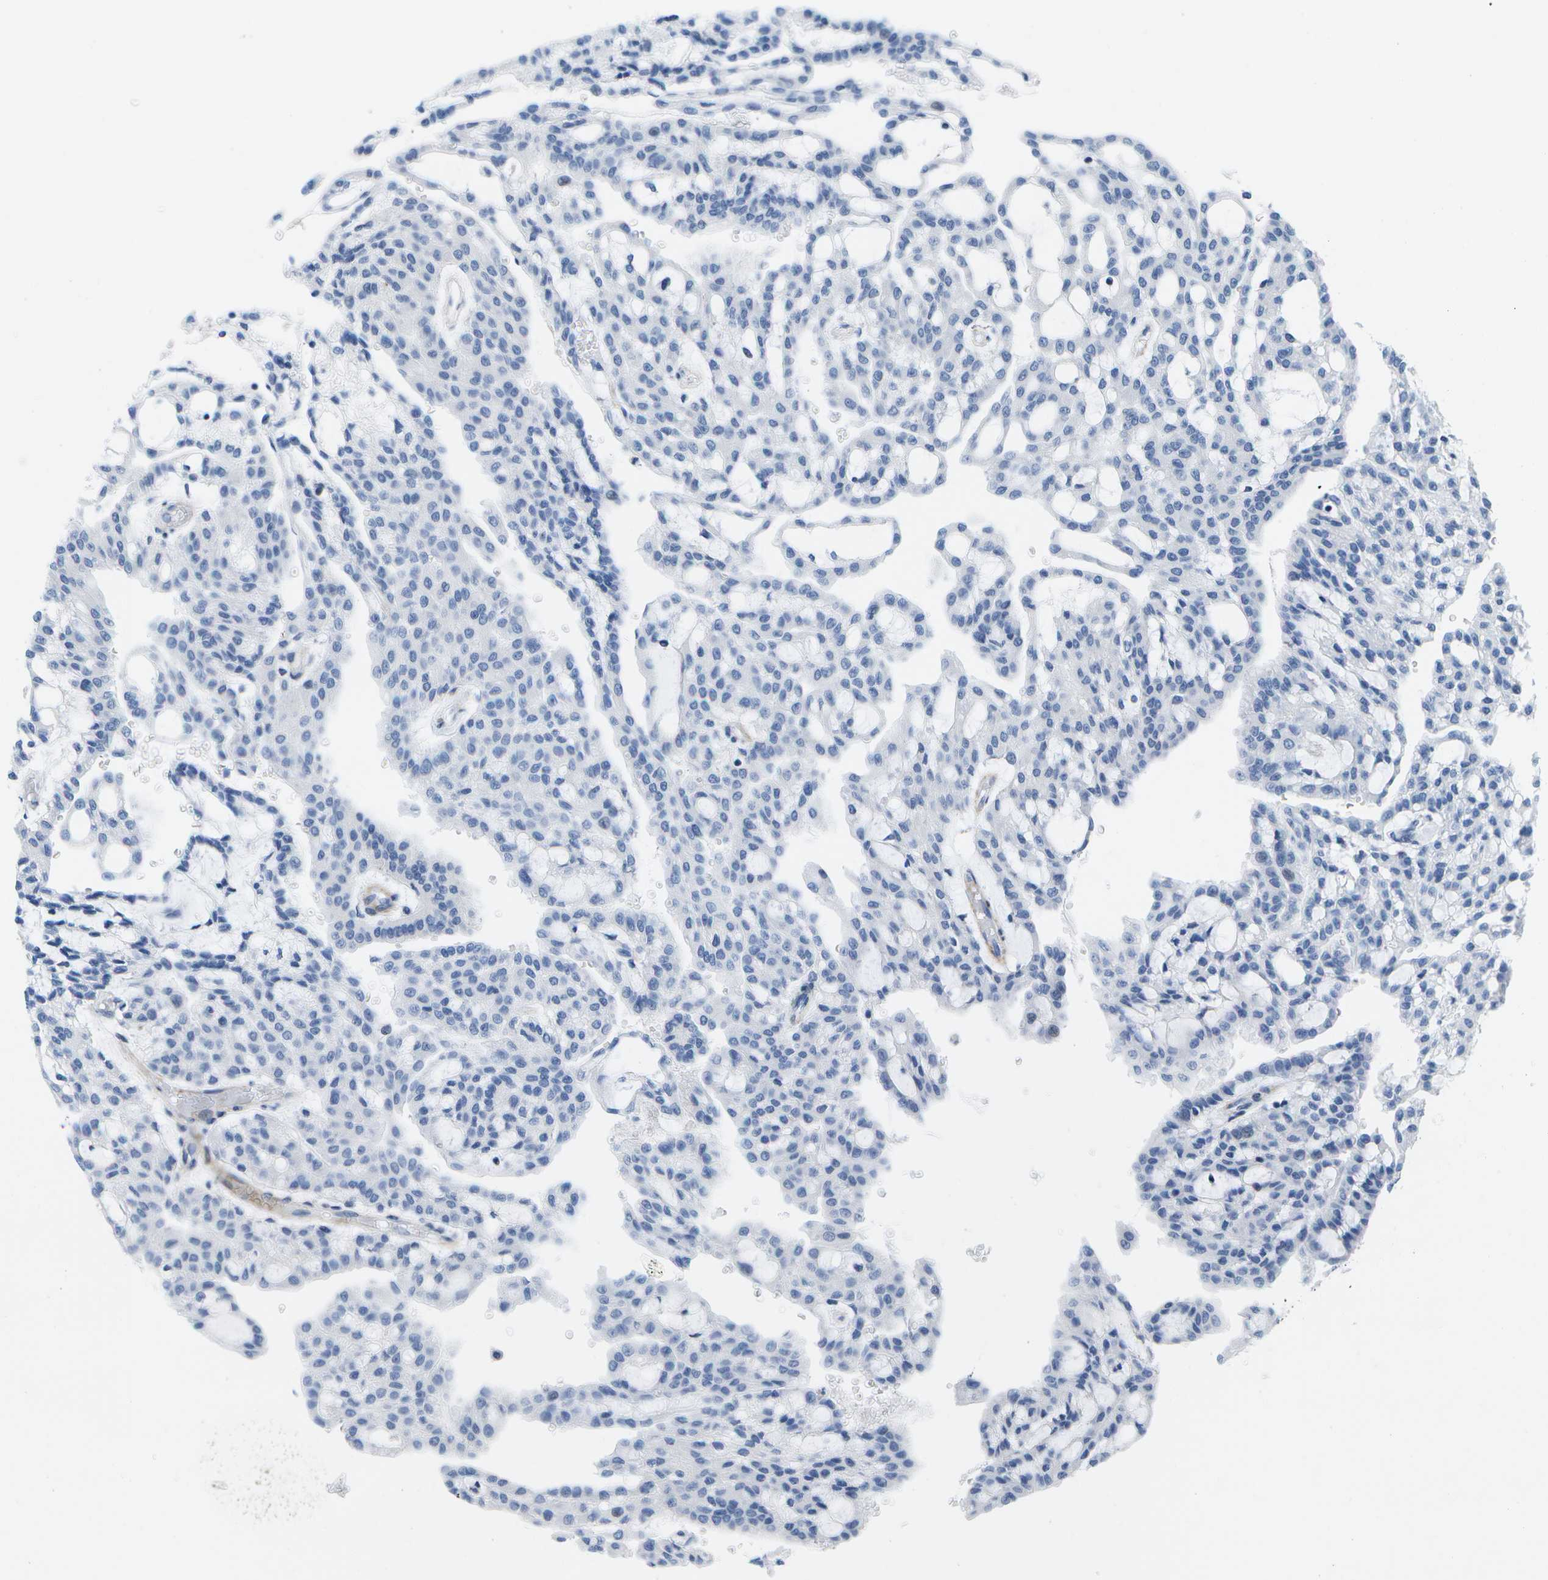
{"staining": {"intensity": "negative", "quantity": "none", "location": "none"}, "tissue": "renal cancer", "cell_type": "Tumor cells", "image_type": "cancer", "snomed": [{"axis": "morphology", "description": "Adenocarcinoma, NOS"}, {"axis": "topography", "description": "Kidney"}], "caption": "This is an immunohistochemistry (IHC) photomicrograph of adenocarcinoma (renal). There is no positivity in tumor cells.", "gene": "ADGRG6", "patient": {"sex": "male", "age": 63}}